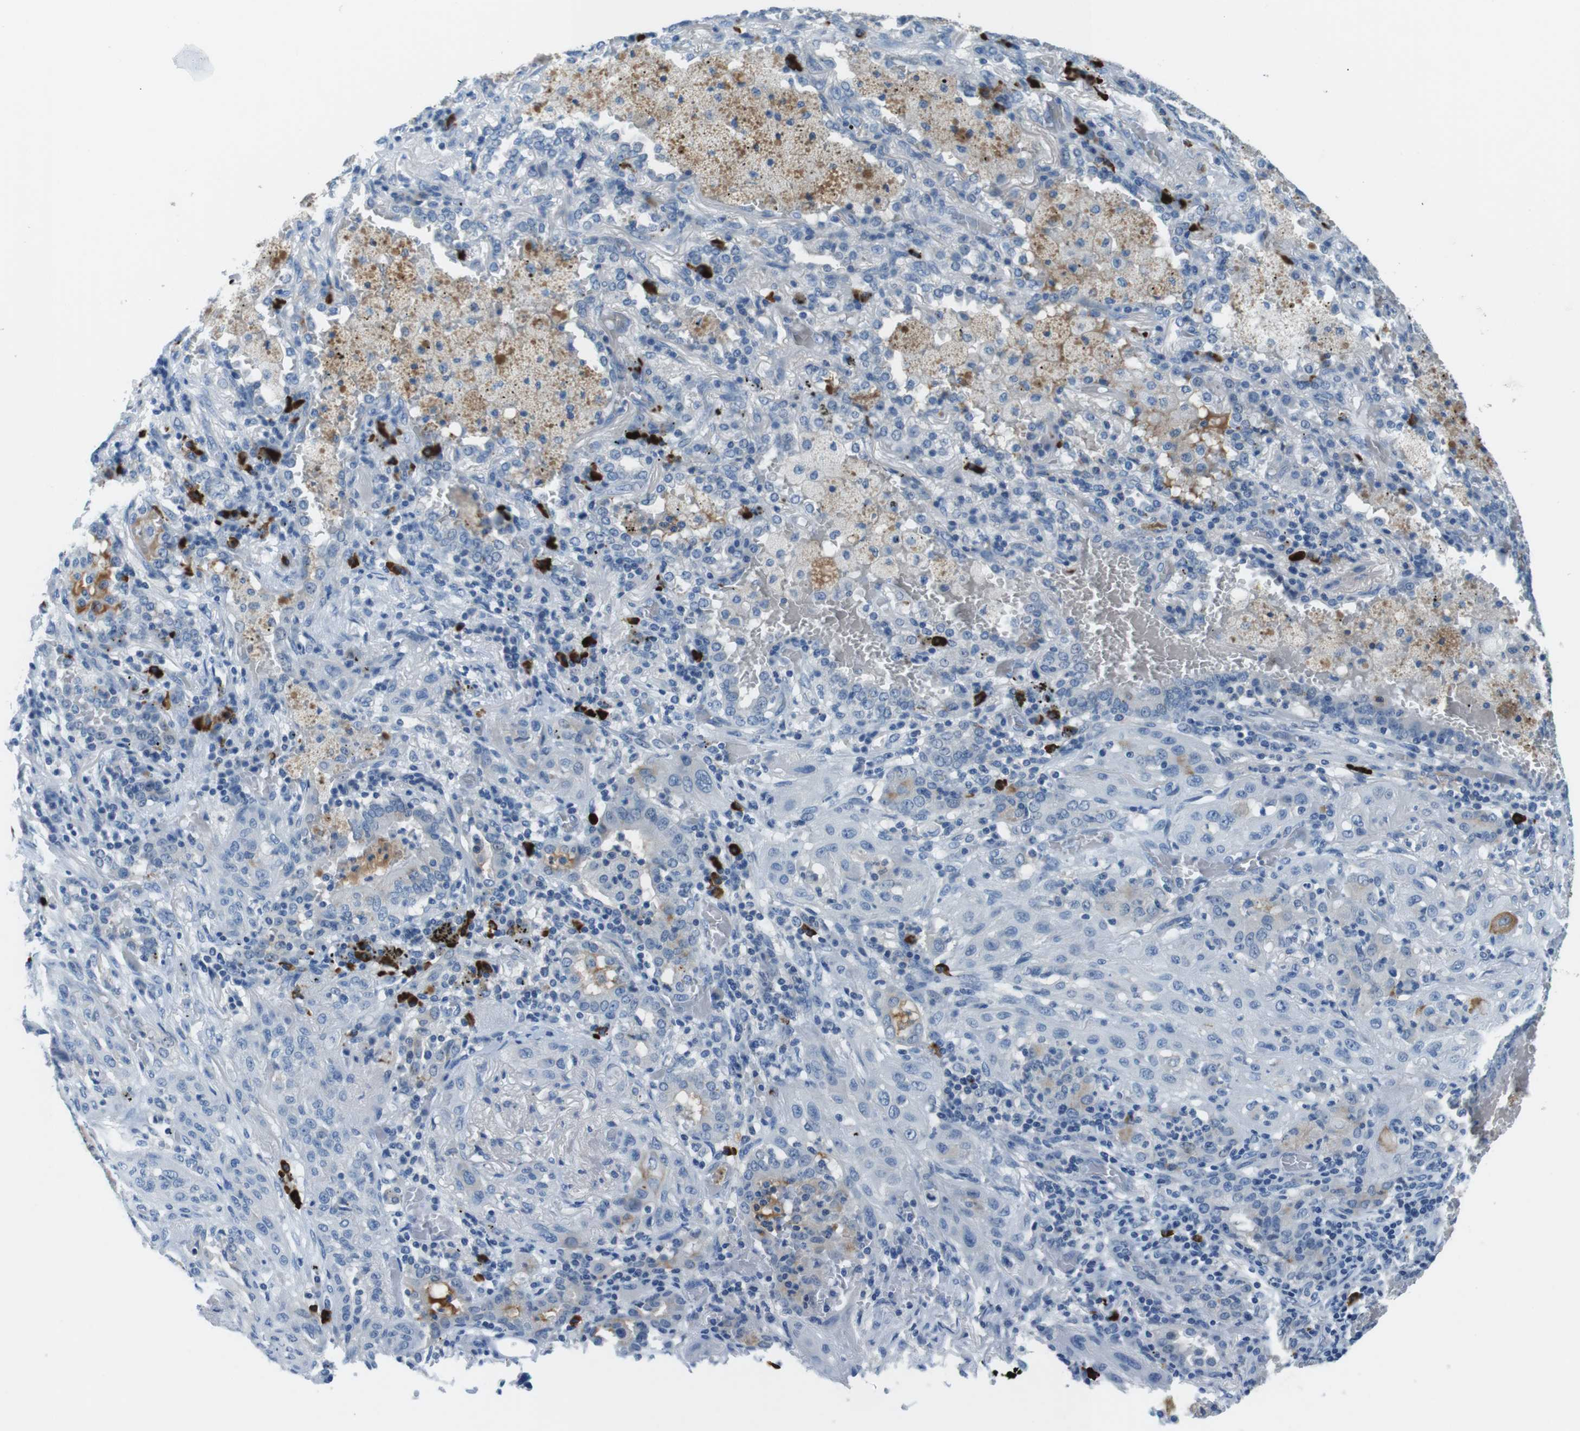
{"staining": {"intensity": "negative", "quantity": "none", "location": "none"}, "tissue": "lung cancer", "cell_type": "Tumor cells", "image_type": "cancer", "snomed": [{"axis": "morphology", "description": "Squamous cell carcinoma, NOS"}, {"axis": "topography", "description": "Lung"}], "caption": "The image displays no significant positivity in tumor cells of squamous cell carcinoma (lung). (Brightfield microscopy of DAB (3,3'-diaminobenzidine) IHC at high magnification).", "gene": "SLC35A3", "patient": {"sex": "female", "age": 47}}